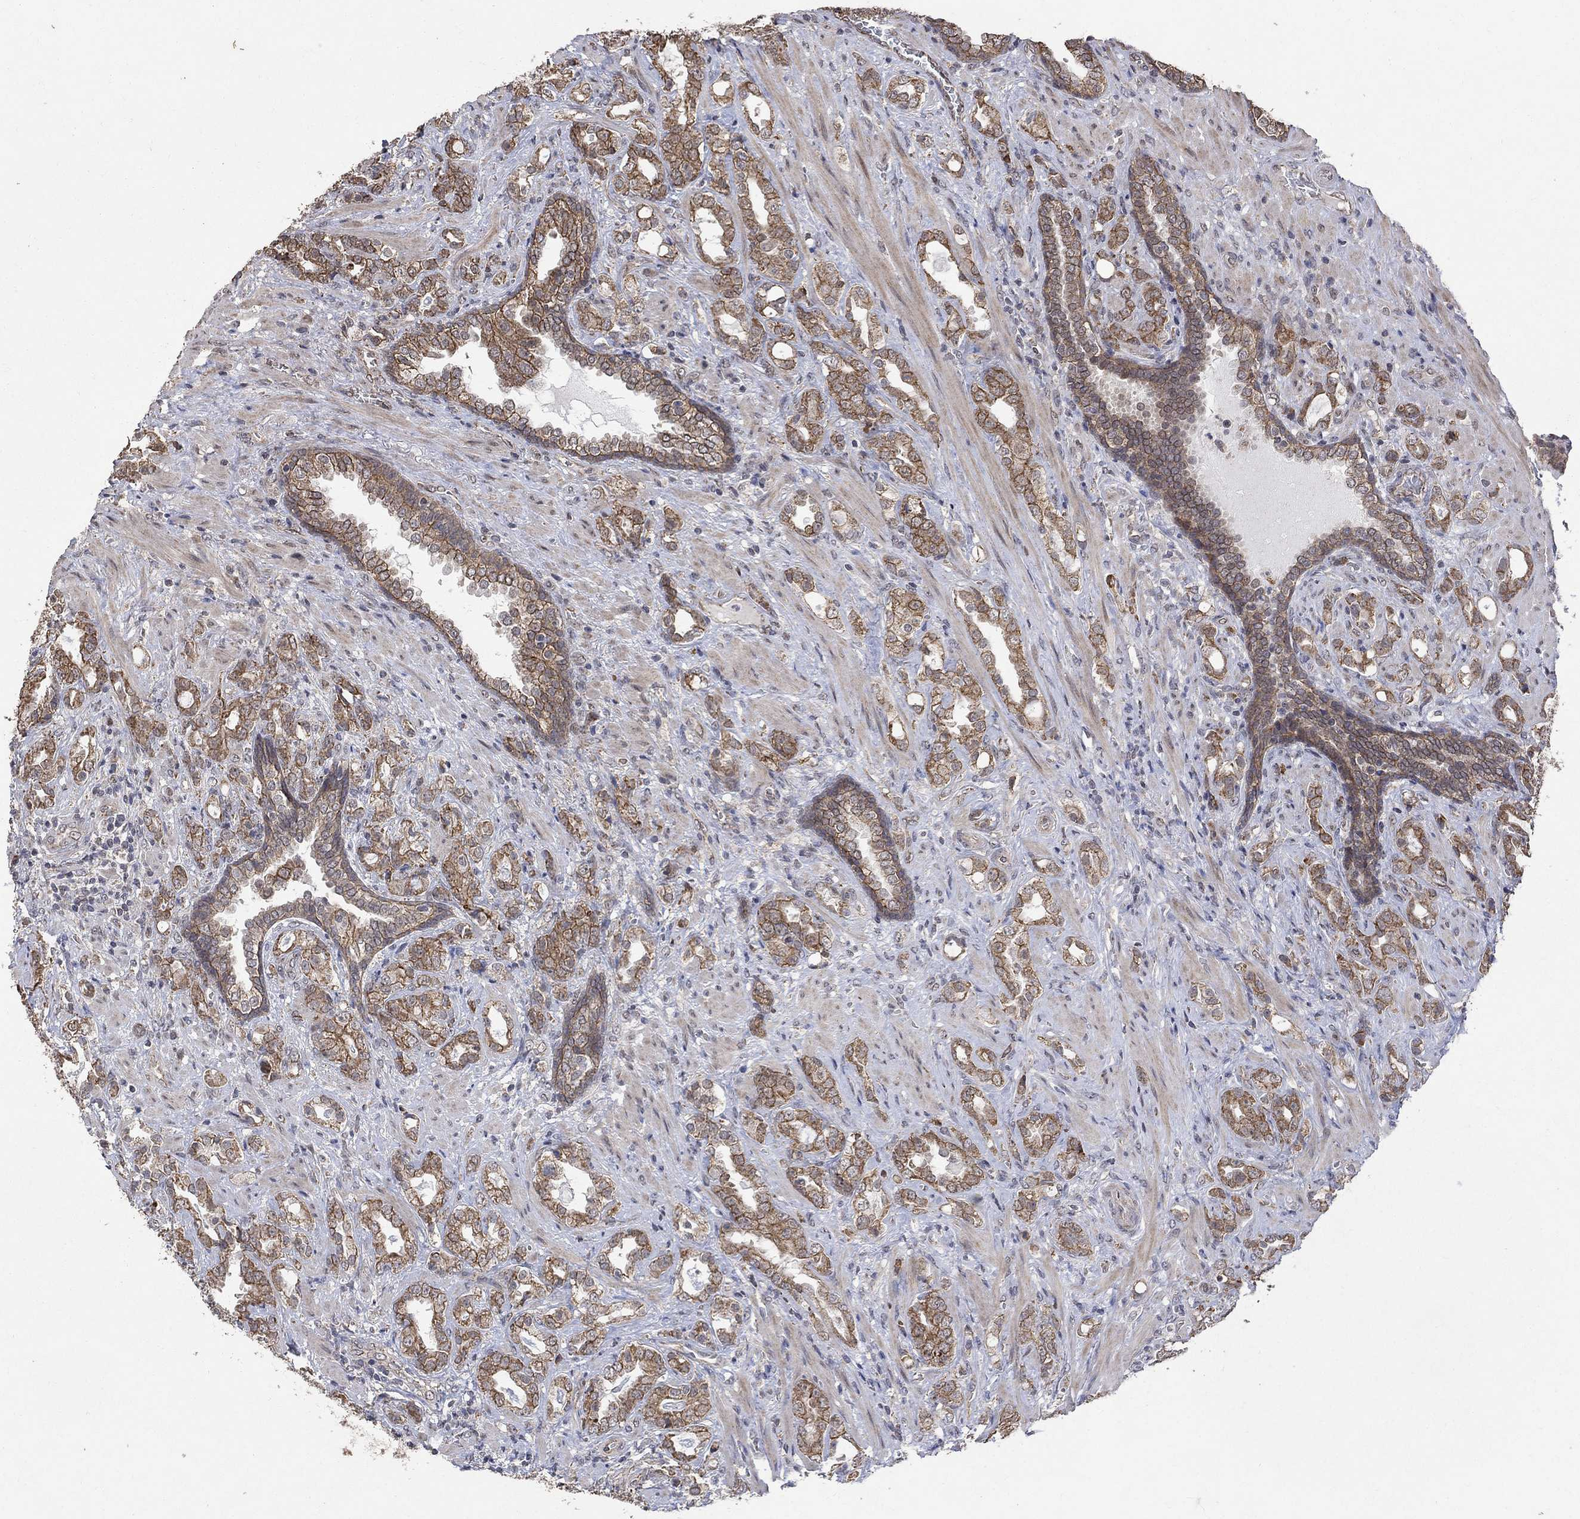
{"staining": {"intensity": "strong", "quantity": "25%-75%", "location": "cytoplasmic/membranous"}, "tissue": "prostate cancer", "cell_type": "Tumor cells", "image_type": "cancer", "snomed": [{"axis": "morphology", "description": "Adenocarcinoma, NOS"}, {"axis": "topography", "description": "Prostate"}], "caption": "High-power microscopy captured an immunohistochemistry (IHC) image of prostate cancer, revealing strong cytoplasmic/membranous positivity in approximately 25%-75% of tumor cells.", "gene": "ANKRA2", "patient": {"sex": "male", "age": 57}}